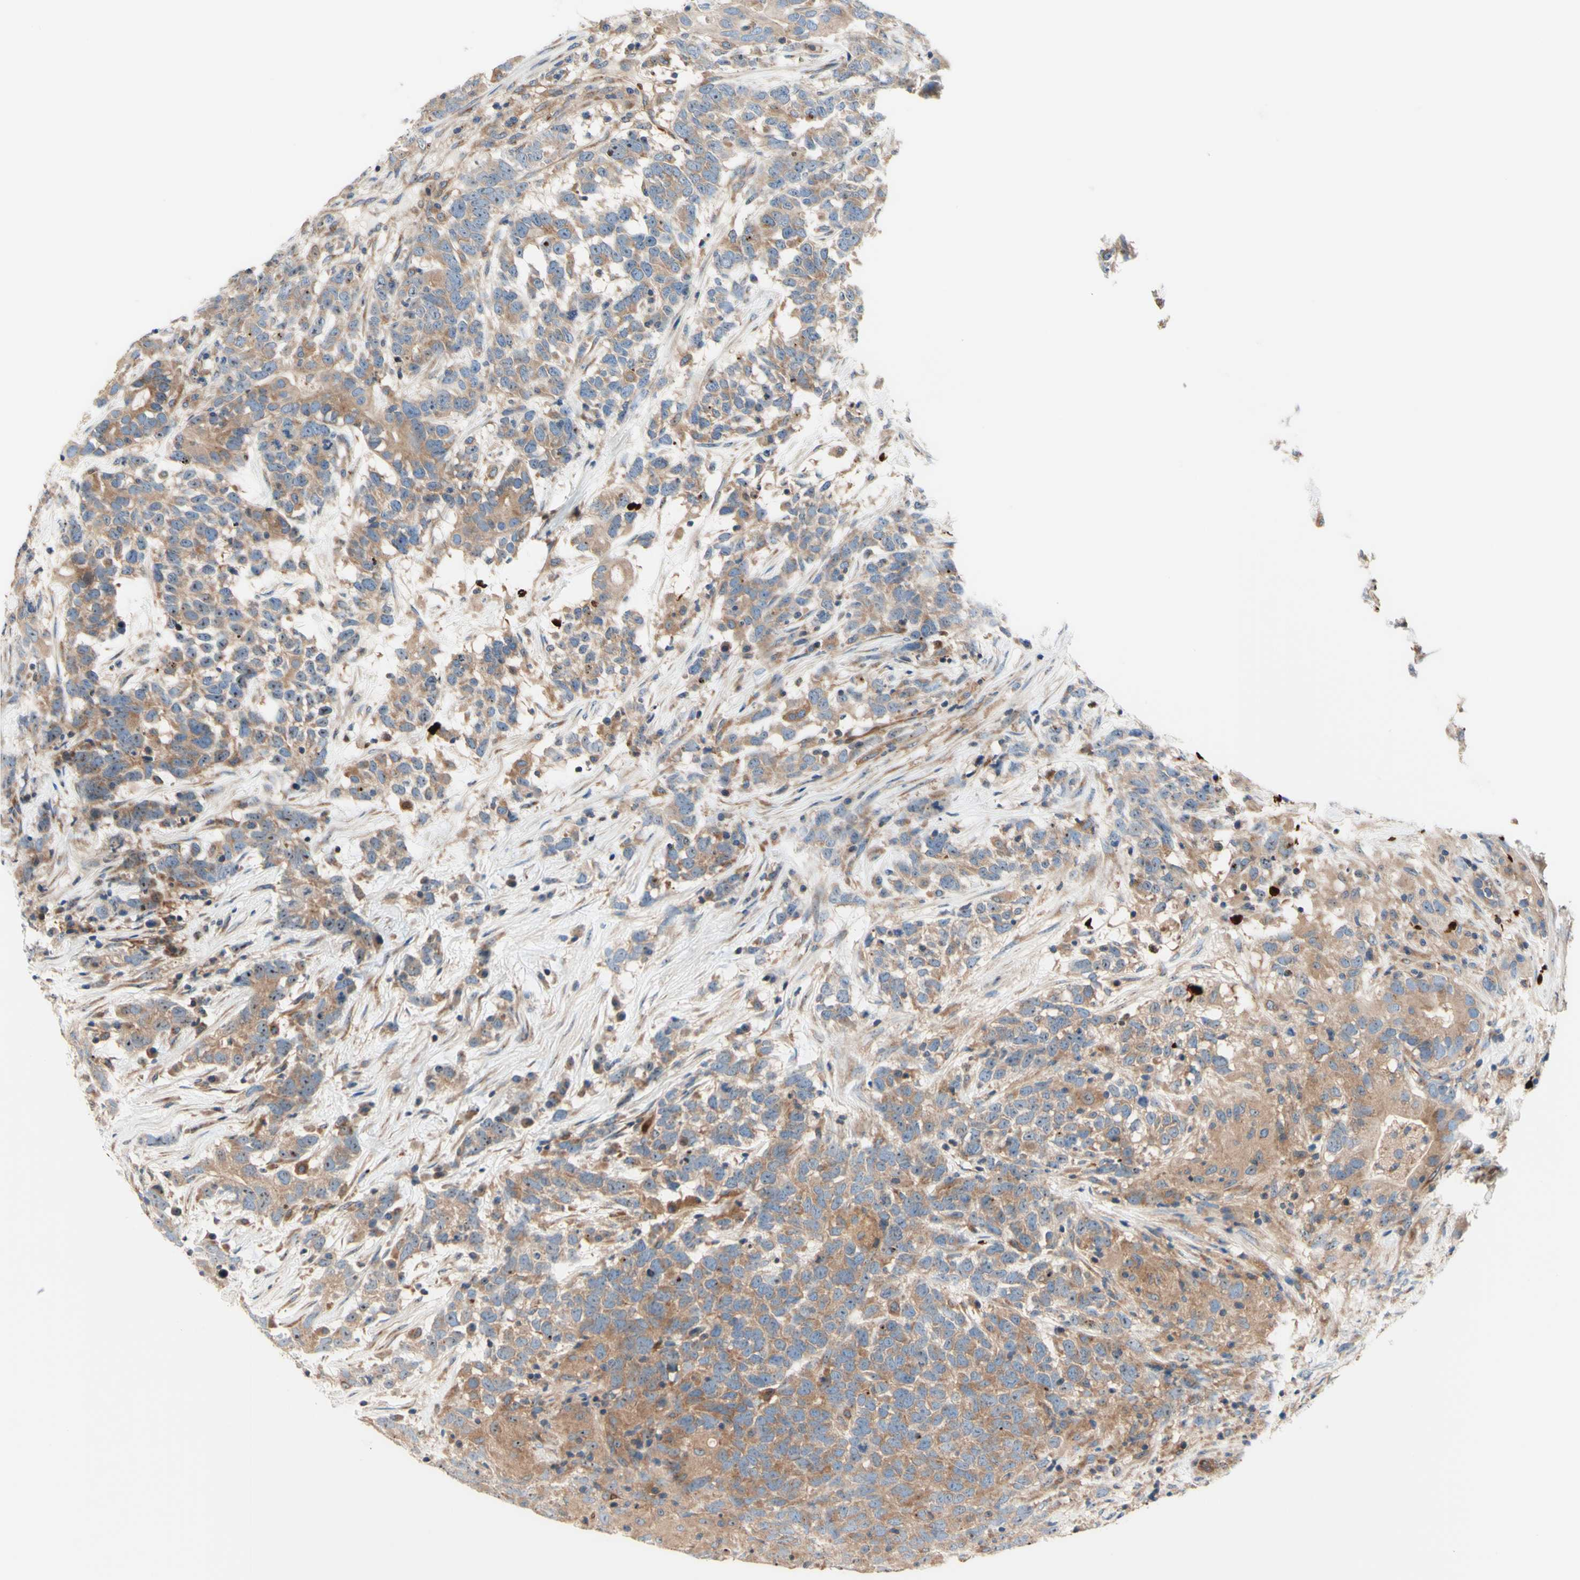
{"staining": {"intensity": "moderate", "quantity": ">75%", "location": "cytoplasmic/membranous"}, "tissue": "testis cancer", "cell_type": "Tumor cells", "image_type": "cancer", "snomed": [{"axis": "morphology", "description": "Carcinoma, Embryonal, NOS"}, {"axis": "topography", "description": "Testis"}], "caption": "The photomicrograph shows a brown stain indicating the presence of a protein in the cytoplasmic/membranous of tumor cells in testis cancer.", "gene": "USP9X", "patient": {"sex": "male", "age": 26}}